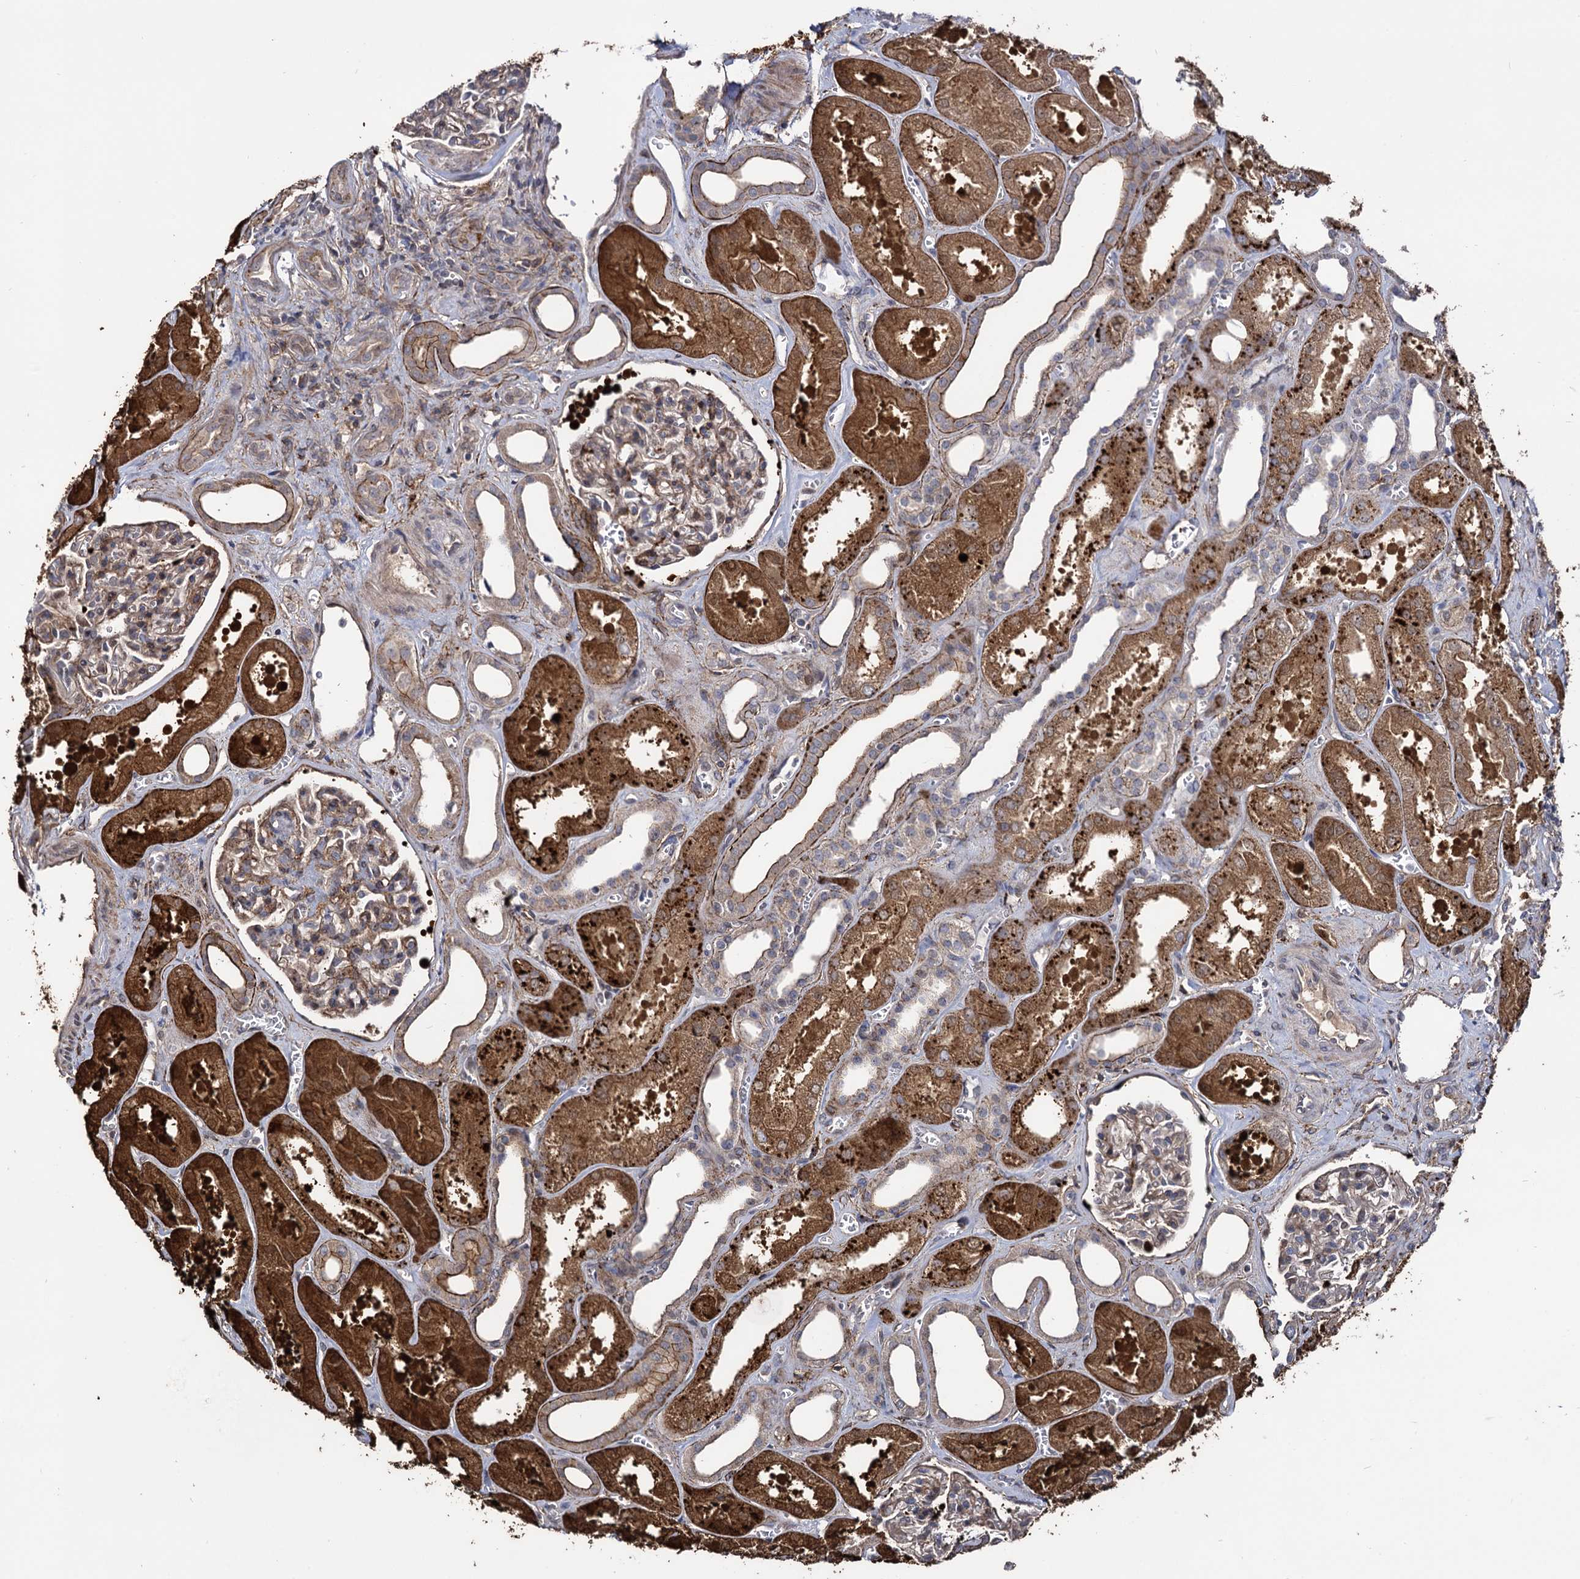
{"staining": {"intensity": "moderate", "quantity": "<25%", "location": "cytoplasmic/membranous"}, "tissue": "kidney", "cell_type": "Cells in glomeruli", "image_type": "normal", "snomed": [{"axis": "morphology", "description": "Normal tissue, NOS"}, {"axis": "morphology", "description": "Adenocarcinoma, NOS"}, {"axis": "topography", "description": "Kidney"}], "caption": "Kidney stained with immunohistochemistry (IHC) demonstrates moderate cytoplasmic/membranous positivity in about <25% of cells in glomeruli.", "gene": "MICAL2", "patient": {"sex": "female", "age": 68}}